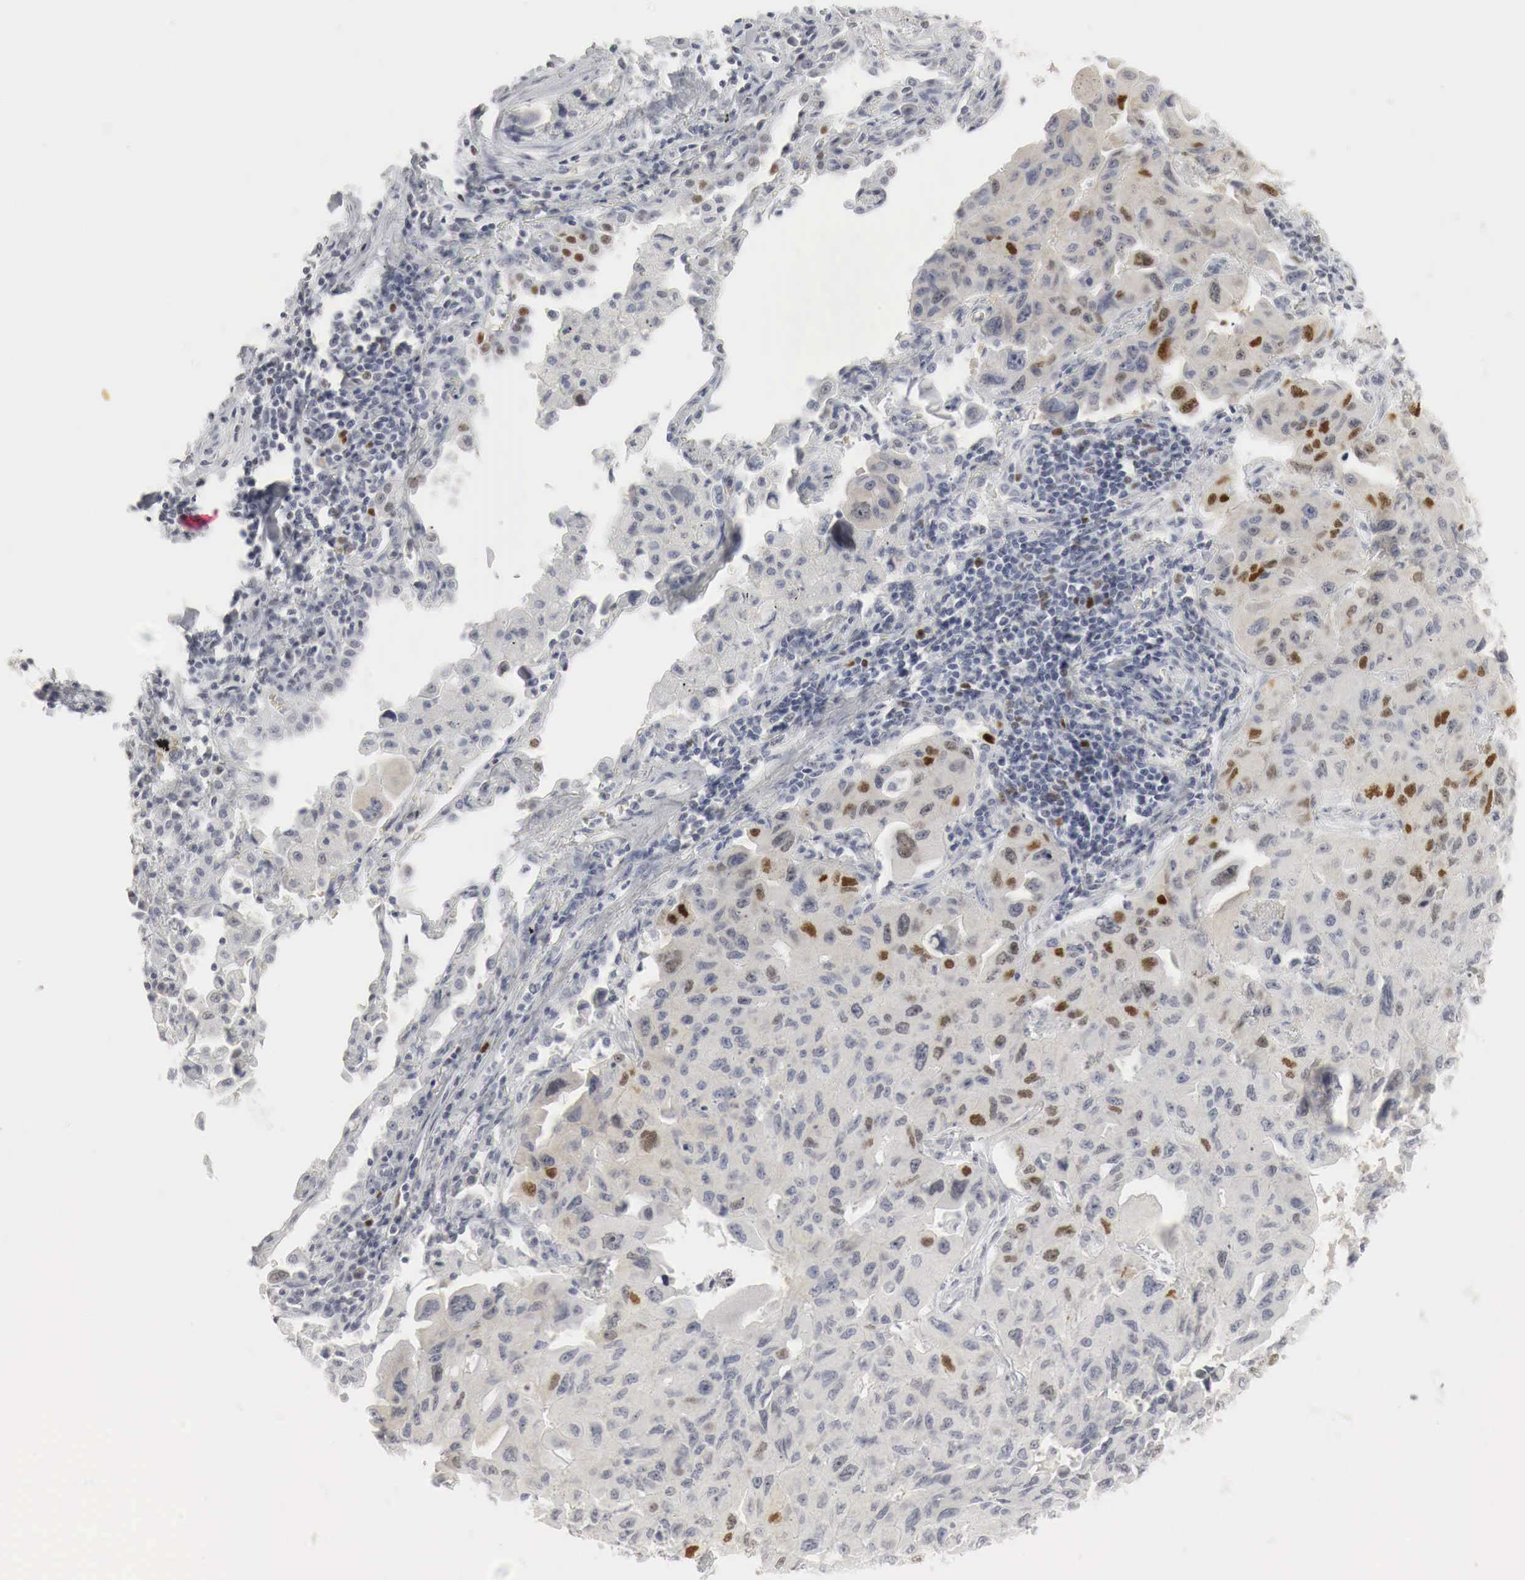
{"staining": {"intensity": "moderate", "quantity": "<25%", "location": "nuclear"}, "tissue": "lung cancer", "cell_type": "Tumor cells", "image_type": "cancer", "snomed": [{"axis": "morphology", "description": "Adenocarcinoma, NOS"}, {"axis": "topography", "description": "Lung"}], "caption": "A micrograph of adenocarcinoma (lung) stained for a protein reveals moderate nuclear brown staining in tumor cells.", "gene": "TP63", "patient": {"sex": "male", "age": 64}}